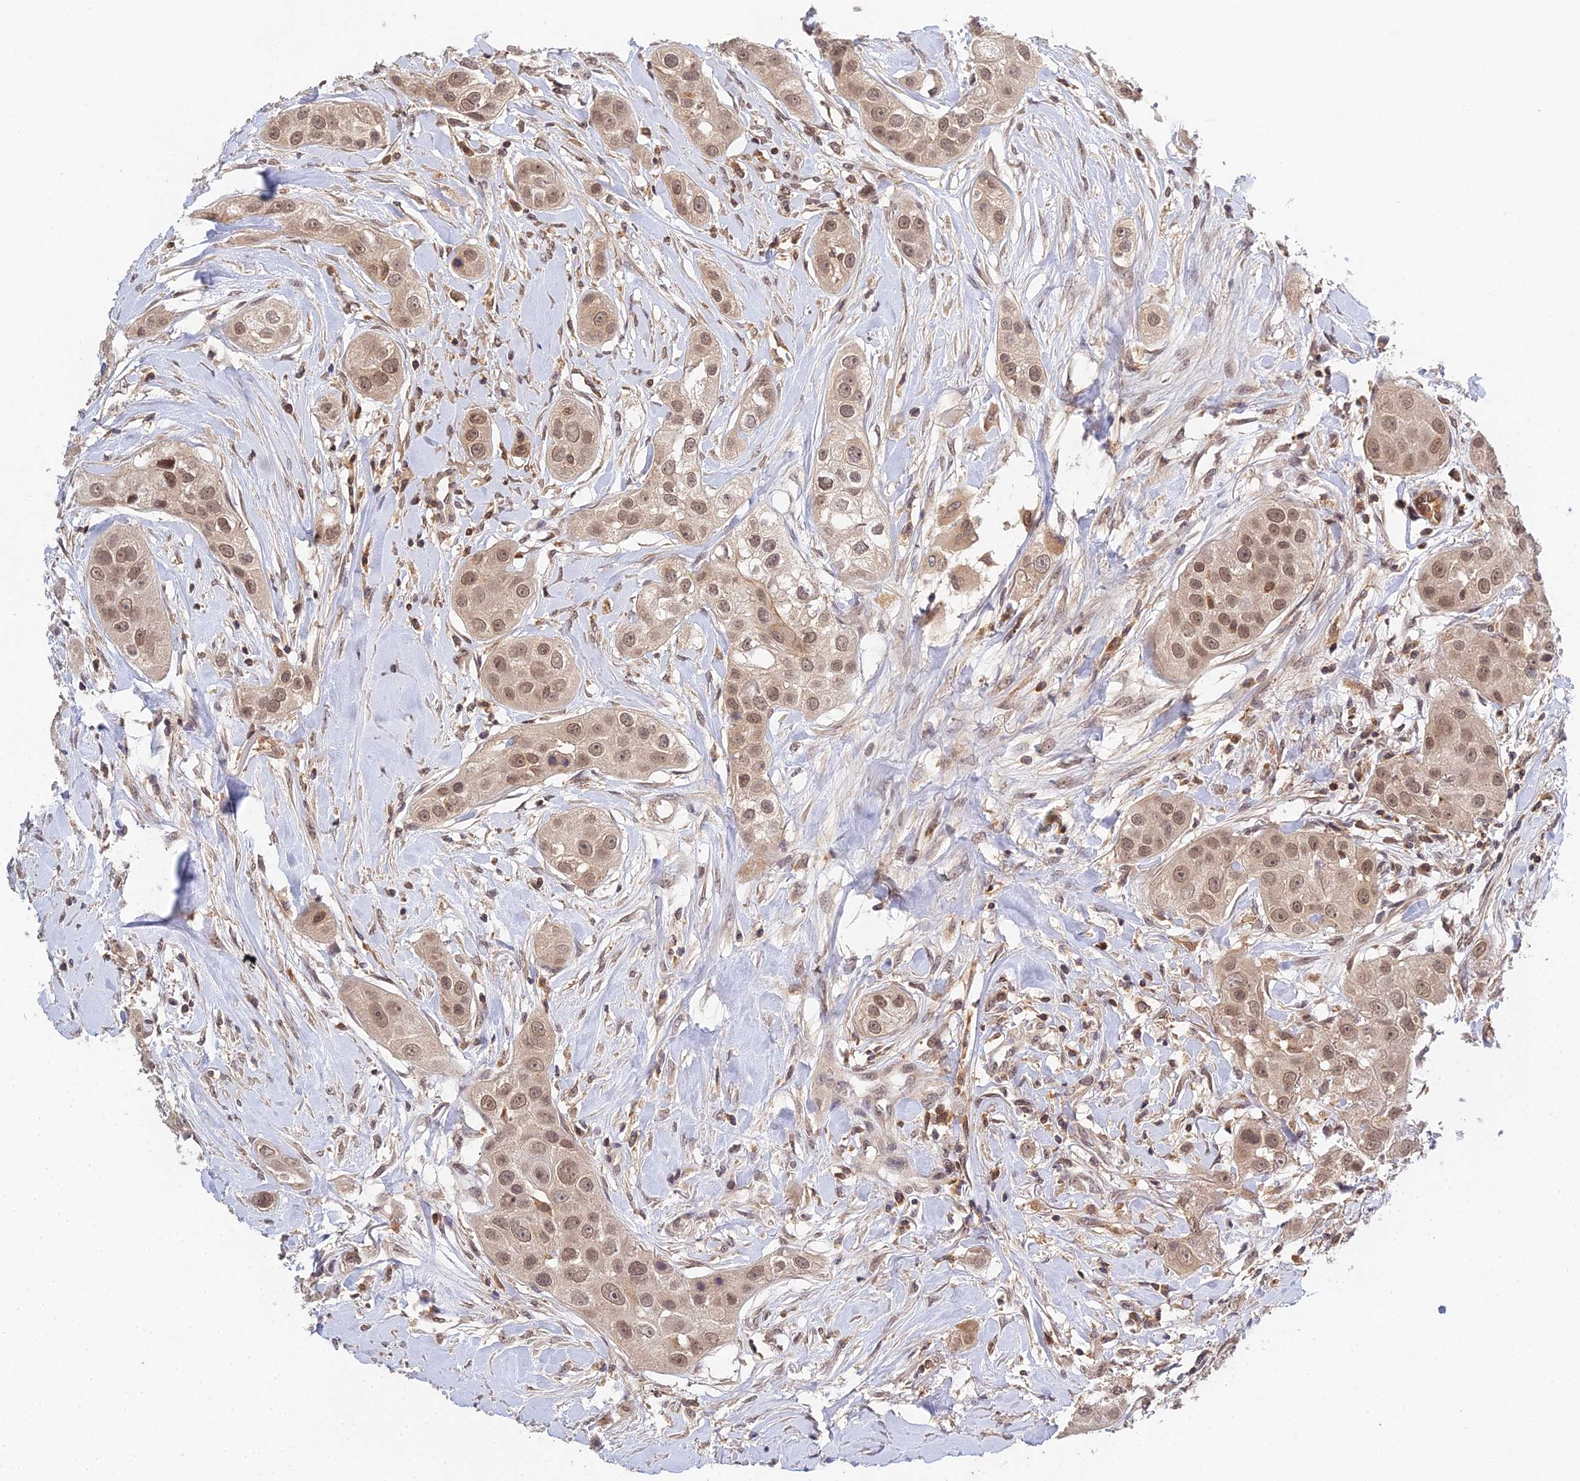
{"staining": {"intensity": "moderate", "quantity": ">75%", "location": "nuclear"}, "tissue": "head and neck cancer", "cell_type": "Tumor cells", "image_type": "cancer", "snomed": [{"axis": "morphology", "description": "Normal tissue, NOS"}, {"axis": "morphology", "description": "Squamous cell carcinoma, NOS"}, {"axis": "topography", "description": "Skeletal muscle"}, {"axis": "topography", "description": "Head-Neck"}], "caption": "A histopathology image of squamous cell carcinoma (head and neck) stained for a protein shows moderate nuclear brown staining in tumor cells.", "gene": "TPRX1", "patient": {"sex": "male", "age": 51}}